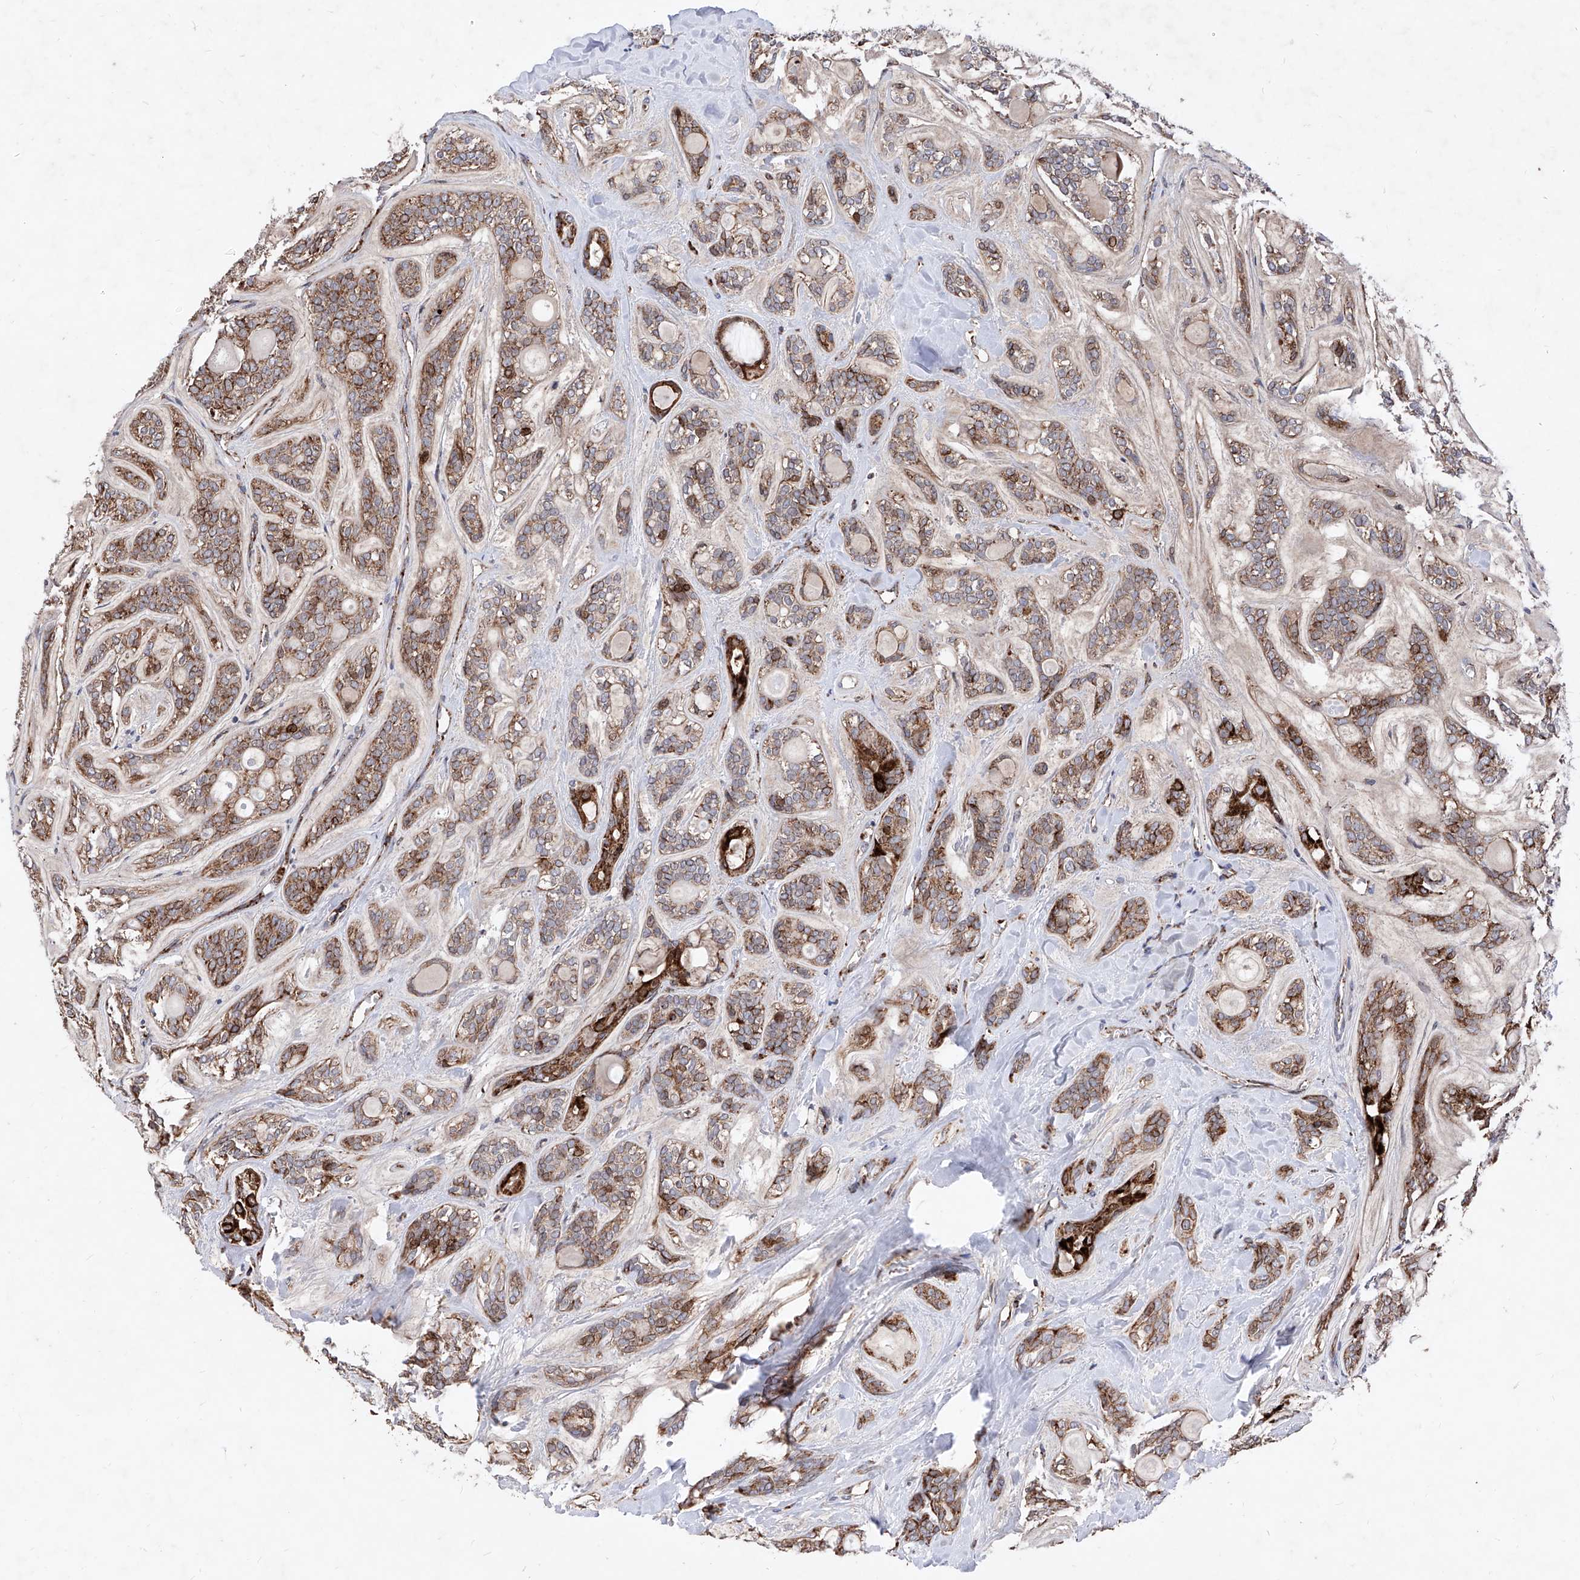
{"staining": {"intensity": "moderate", "quantity": ">75%", "location": "cytoplasmic/membranous"}, "tissue": "head and neck cancer", "cell_type": "Tumor cells", "image_type": "cancer", "snomed": [{"axis": "morphology", "description": "Adenocarcinoma, NOS"}, {"axis": "topography", "description": "Head-Neck"}], "caption": "Protein expression analysis of human head and neck adenocarcinoma reveals moderate cytoplasmic/membranous staining in approximately >75% of tumor cells.", "gene": "SEMA6A", "patient": {"sex": "male", "age": 66}}